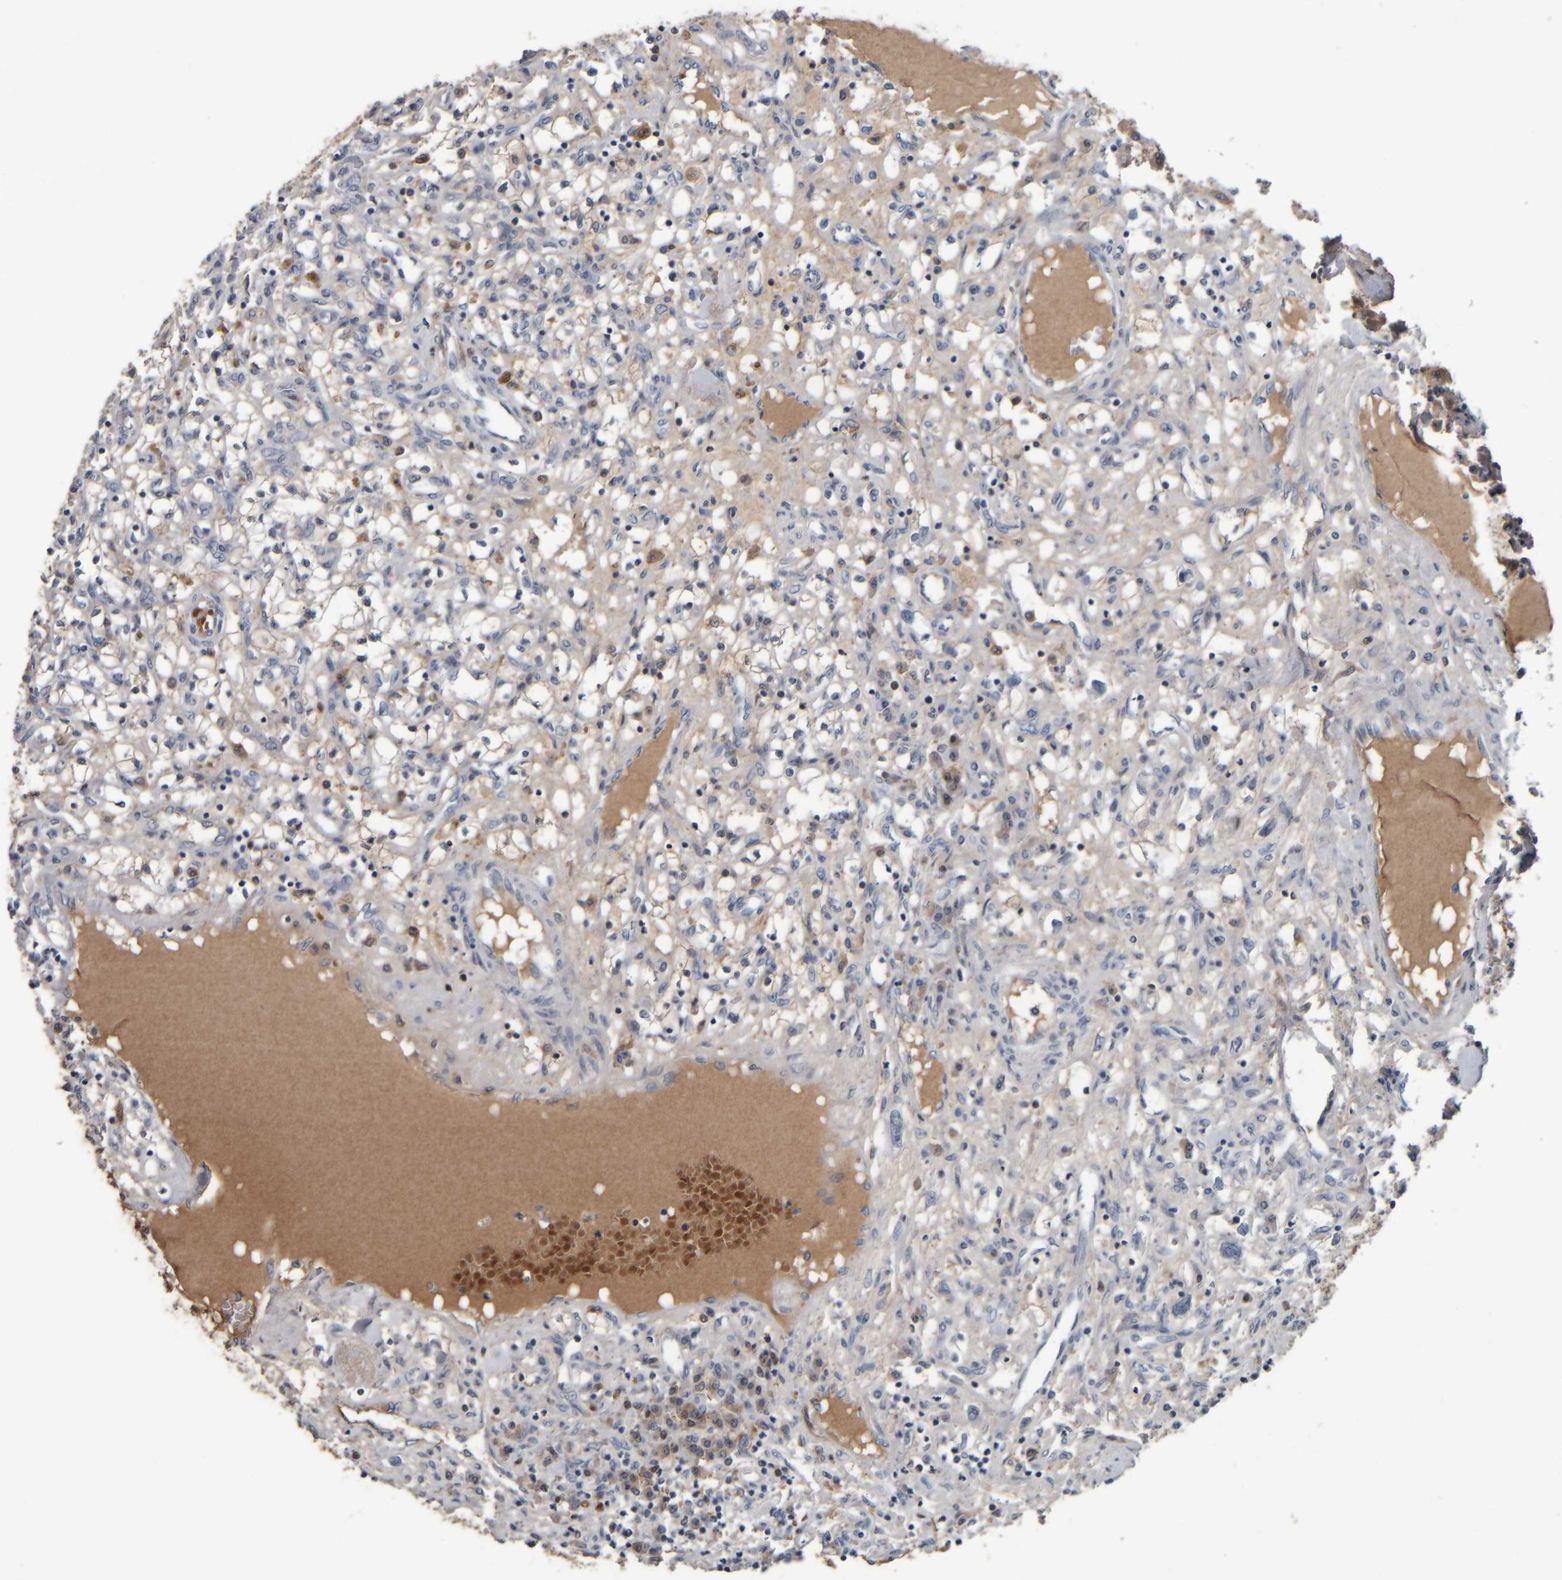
{"staining": {"intensity": "weak", "quantity": "<25%", "location": "cytoplasmic/membranous"}, "tissue": "renal cancer", "cell_type": "Tumor cells", "image_type": "cancer", "snomed": [{"axis": "morphology", "description": "Adenocarcinoma, NOS"}, {"axis": "topography", "description": "Kidney"}], "caption": "An IHC micrograph of adenocarcinoma (renal) is shown. There is no staining in tumor cells of adenocarcinoma (renal). (Immunohistochemistry (ihc), brightfield microscopy, high magnification).", "gene": "CAVIN4", "patient": {"sex": "male", "age": 68}}